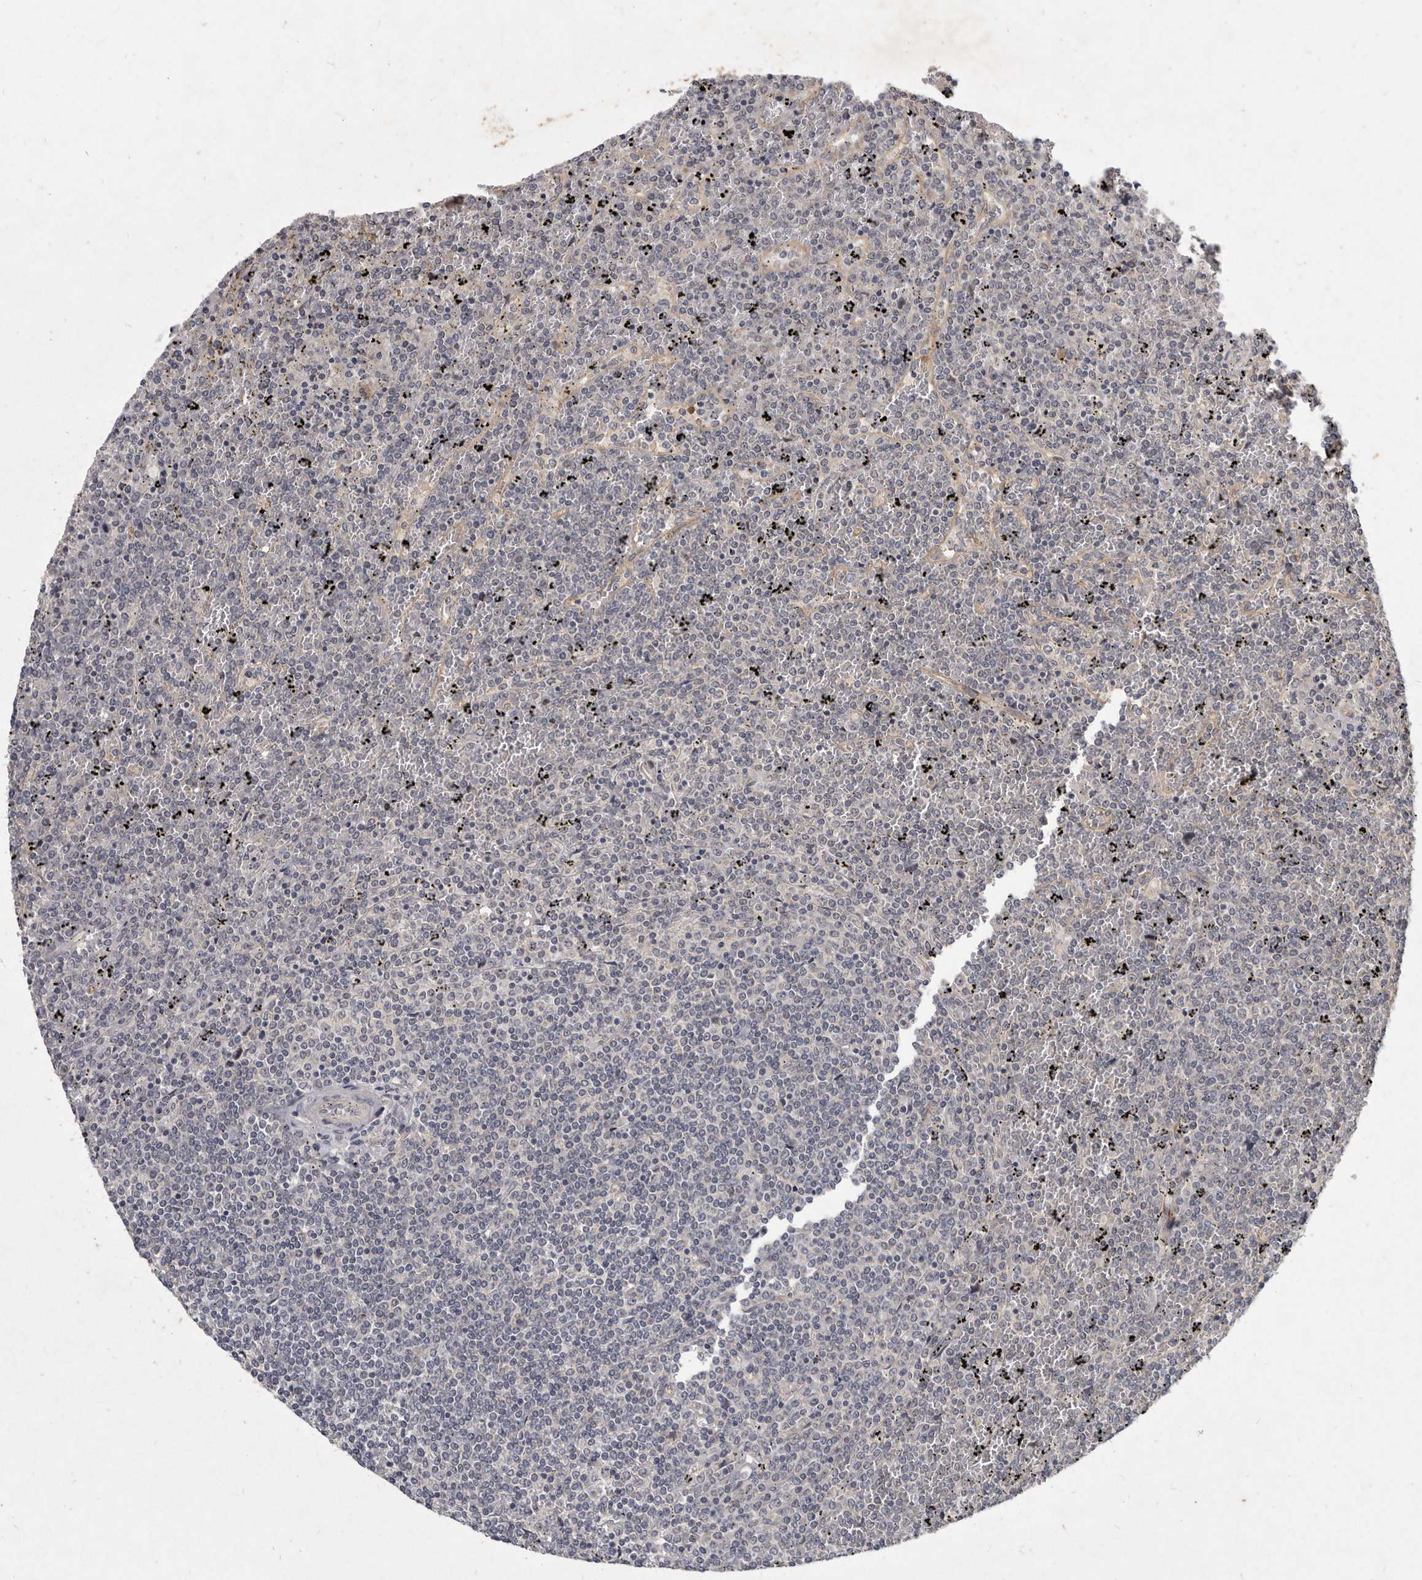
{"staining": {"intensity": "negative", "quantity": "none", "location": "none"}, "tissue": "lymphoma", "cell_type": "Tumor cells", "image_type": "cancer", "snomed": [{"axis": "morphology", "description": "Malignant lymphoma, non-Hodgkin's type, Low grade"}, {"axis": "topography", "description": "Spleen"}], "caption": "Tumor cells show no significant positivity in lymphoma. (DAB IHC with hematoxylin counter stain).", "gene": "SLC22A1", "patient": {"sex": "female", "age": 19}}